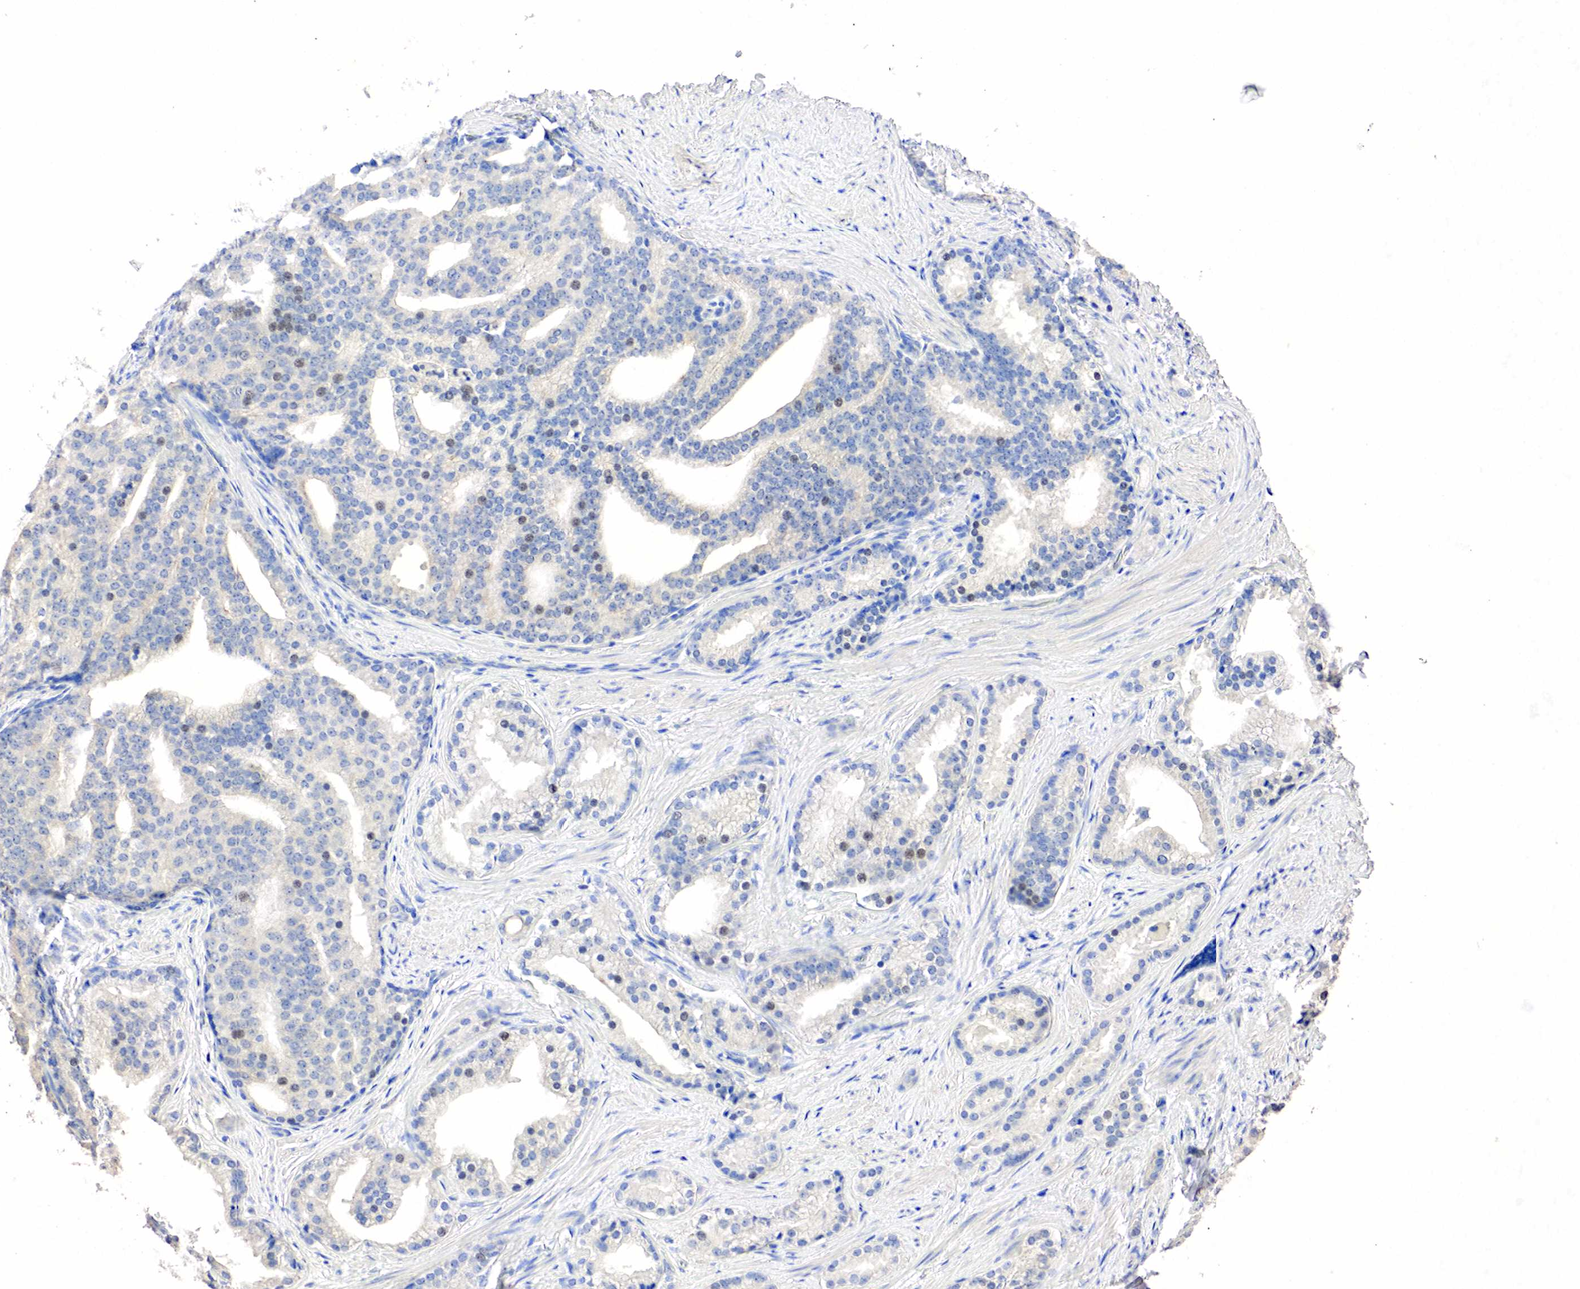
{"staining": {"intensity": "weak", "quantity": "25%-75%", "location": "cytoplasmic/membranous,nuclear"}, "tissue": "prostate cancer", "cell_type": "Tumor cells", "image_type": "cancer", "snomed": [{"axis": "morphology", "description": "Adenocarcinoma, Low grade"}, {"axis": "topography", "description": "Prostate"}], "caption": "The micrograph reveals staining of low-grade adenocarcinoma (prostate), revealing weak cytoplasmic/membranous and nuclear protein staining (brown color) within tumor cells. Ihc stains the protein of interest in brown and the nuclei are stained blue.", "gene": "SST", "patient": {"sex": "male", "age": 71}}